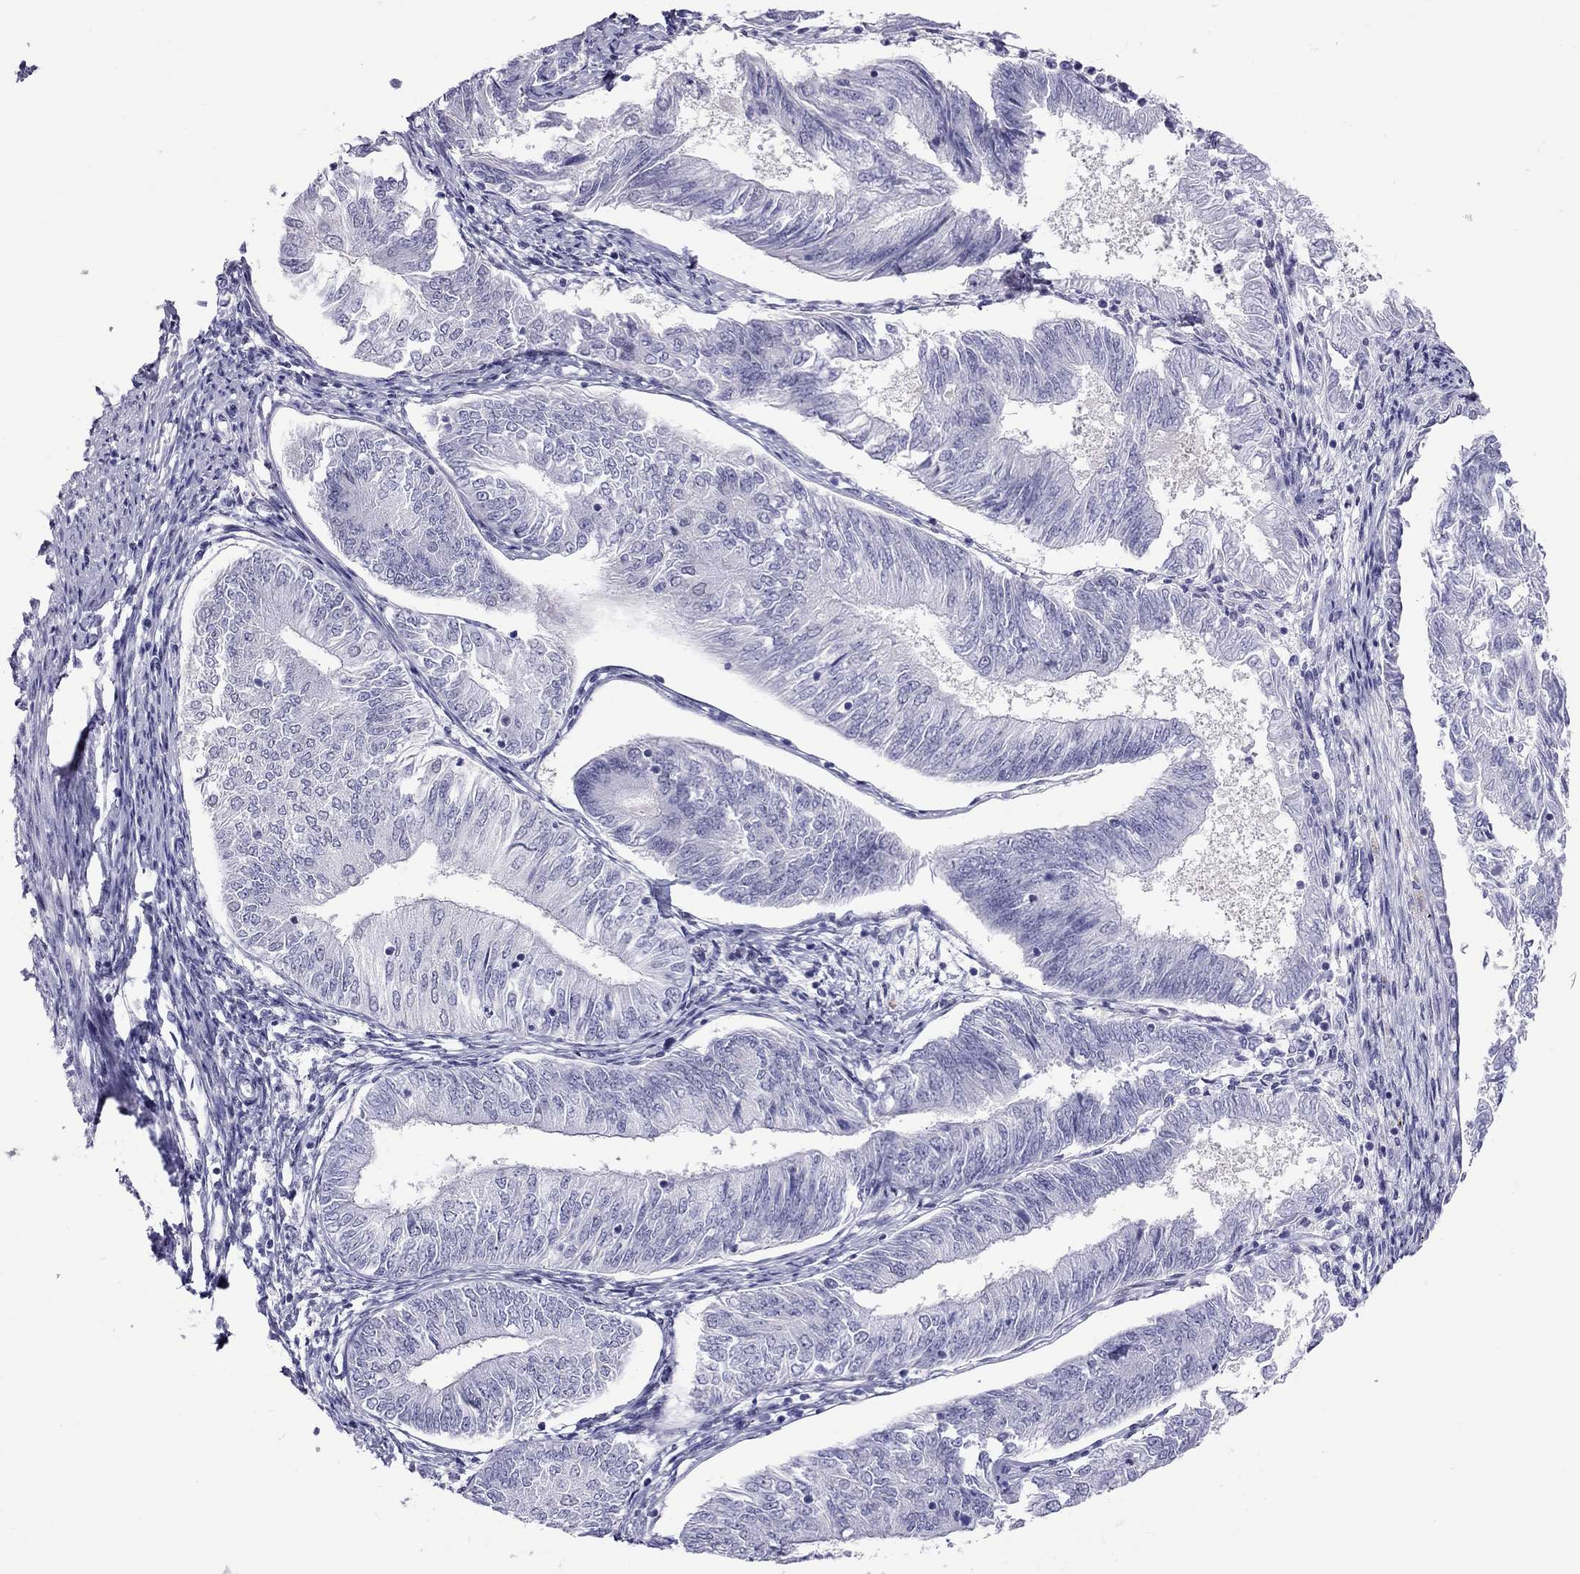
{"staining": {"intensity": "negative", "quantity": "none", "location": "none"}, "tissue": "endometrial cancer", "cell_type": "Tumor cells", "image_type": "cancer", "snomed": [{"axis": "morphology", "description": "Adenocarcinoma, NOS"}, {"axis": "topography", "description": "Endometrium"}], "caption": "This is an immunohistochemistry photomicrograph of endometrial adenocarcinoma. There is no staining in tumor cells.", "gene": "CHRNB3", "patient": {"sex": "female", "age": 58}}